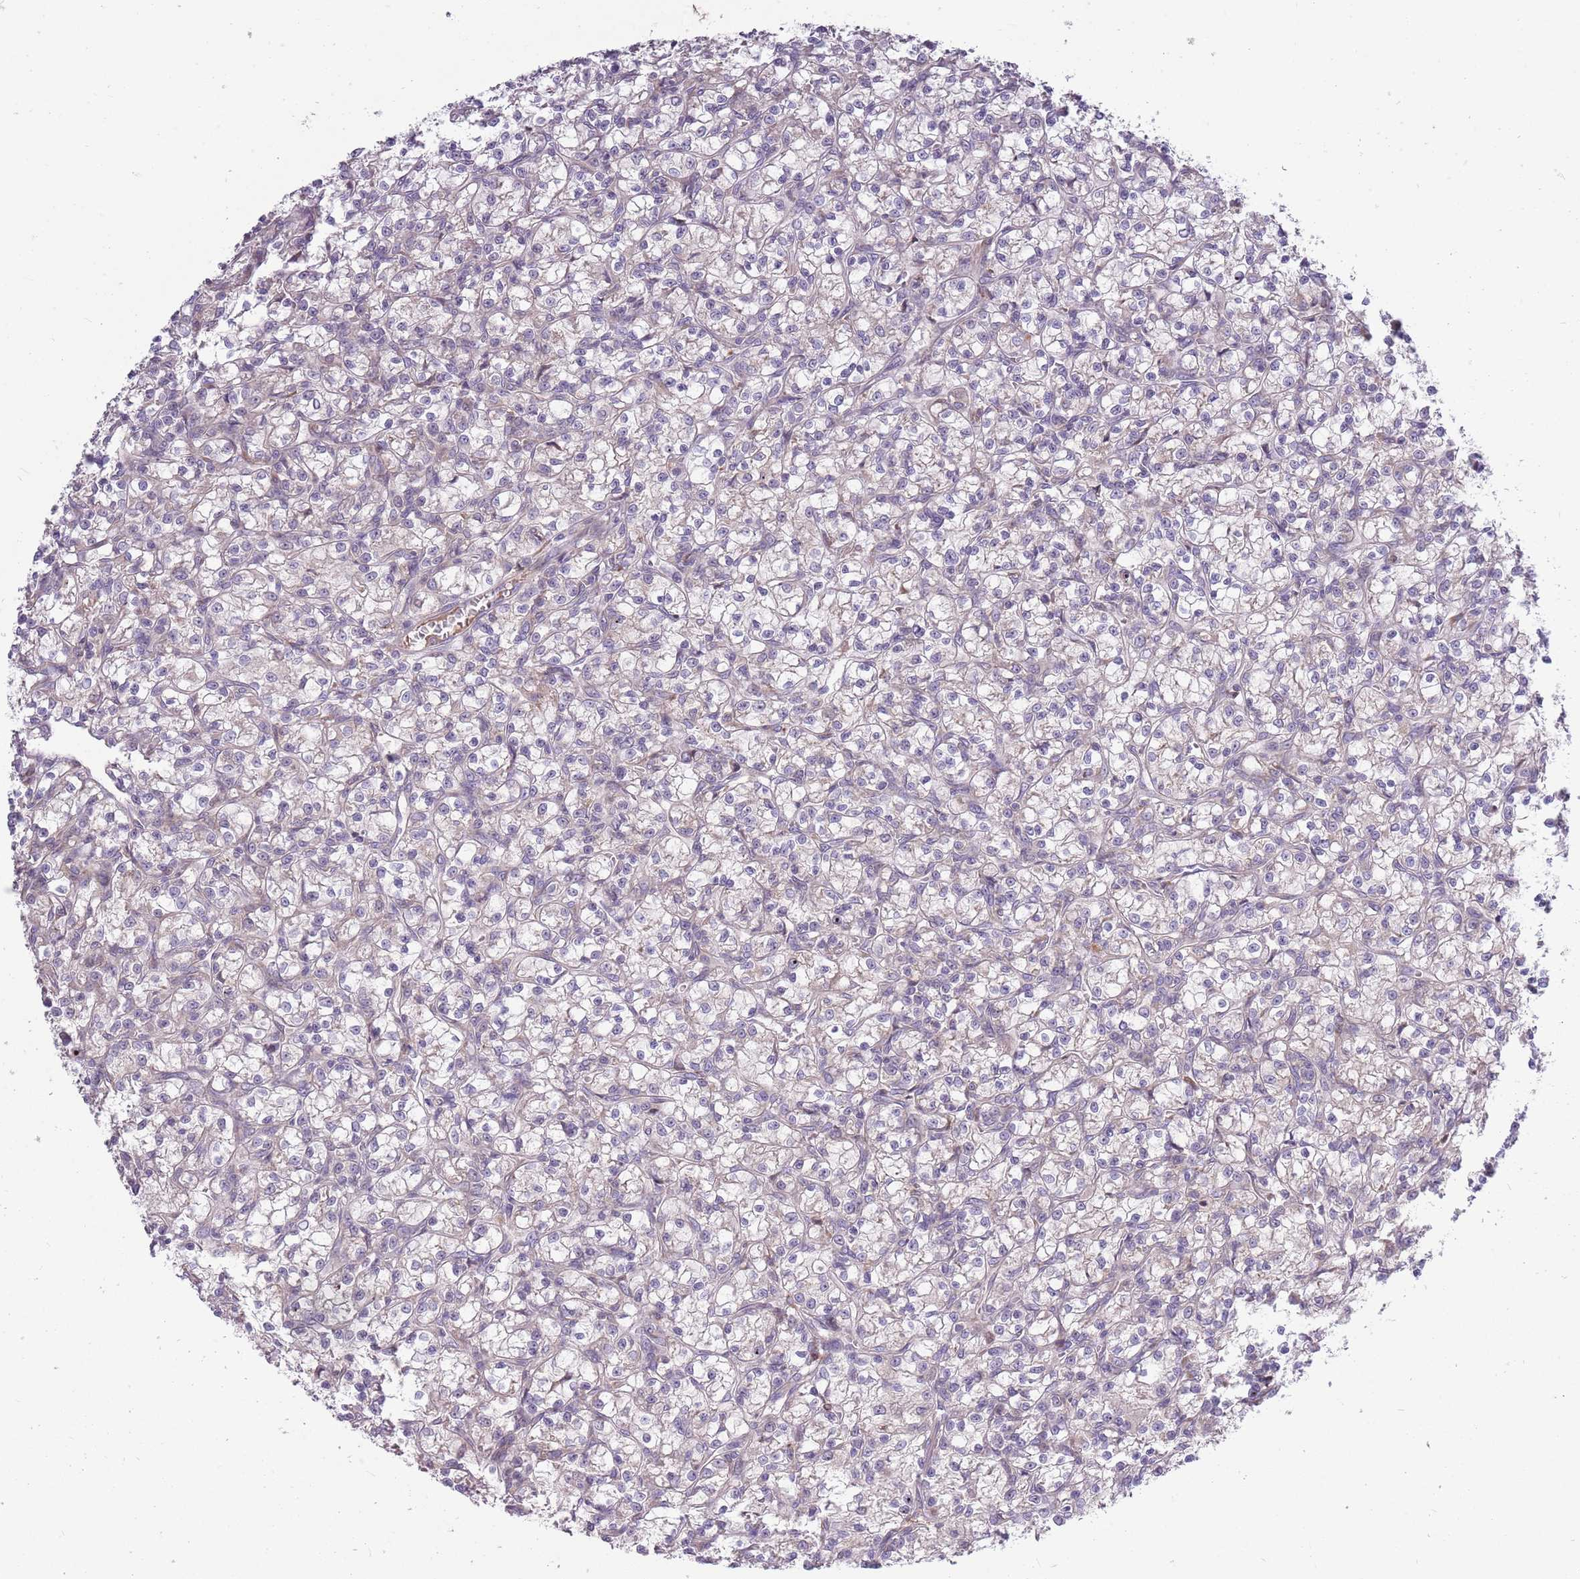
{"staining": {"intensity": "negative", "quantity": "none", "location": "none"}, "tissue": "renal cancer", "cell_type": "Tumor cells", "image_type": "cancer", "snomed": [{"axis": "morphology", "description": "Adenocarcinoma, NOS"}, {"axis": "topography", "description": "Kidney"}], "caption": "Immunohistochemical staining of human renal adenocarcinoma shows no significant expression in tumor cells. Nuclei are stained in blue.", "gene": "PPP1R27", "patient": {"sex": "female", "age": 59}}